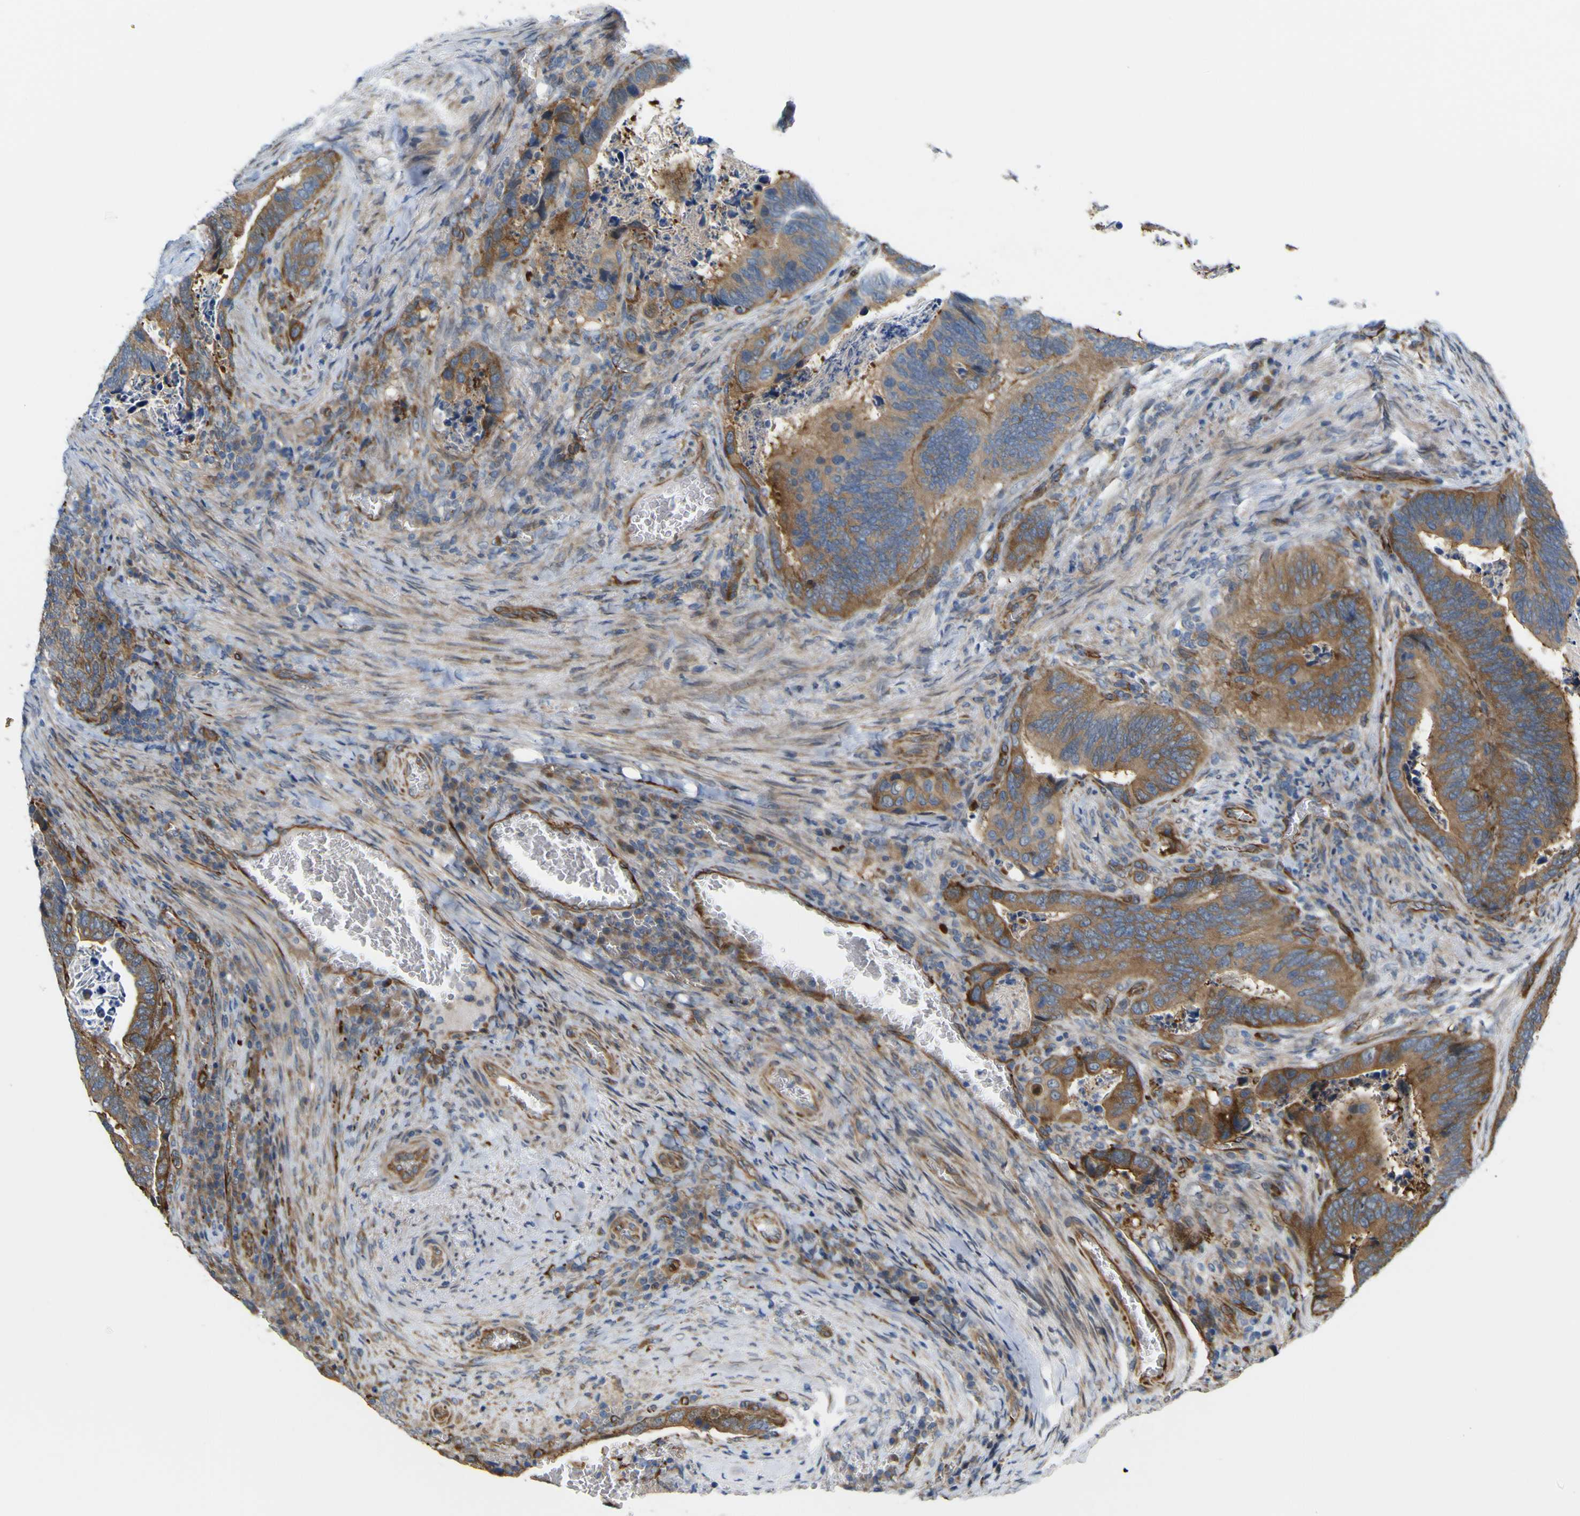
{"staining": {"intensity": "moderate", "quantity": ">75%", "location": "cytoplasmic/membranous"}, "tissue": "colorectal cancer", "cell_type": "Tumor cells", "image_type": "cancer", "snomed": [{"axis": "morphology", "description": "Adenocarcinoma, NOS"}, {"axis": "topography", "description": "Colon"}], "caption": "The image displays a brown stain indicating the presence of a protein in the cytoplasmic/membranous of tumor cells in colorectal cancer. (Stains: DAB (3,3'-diaminobenzidine) in brown, nuclei in blue, Microscopy: brightfield microscopy at high magnification).", "gene": "JPH1", "patient": {"sex": "male", "age": 72}}